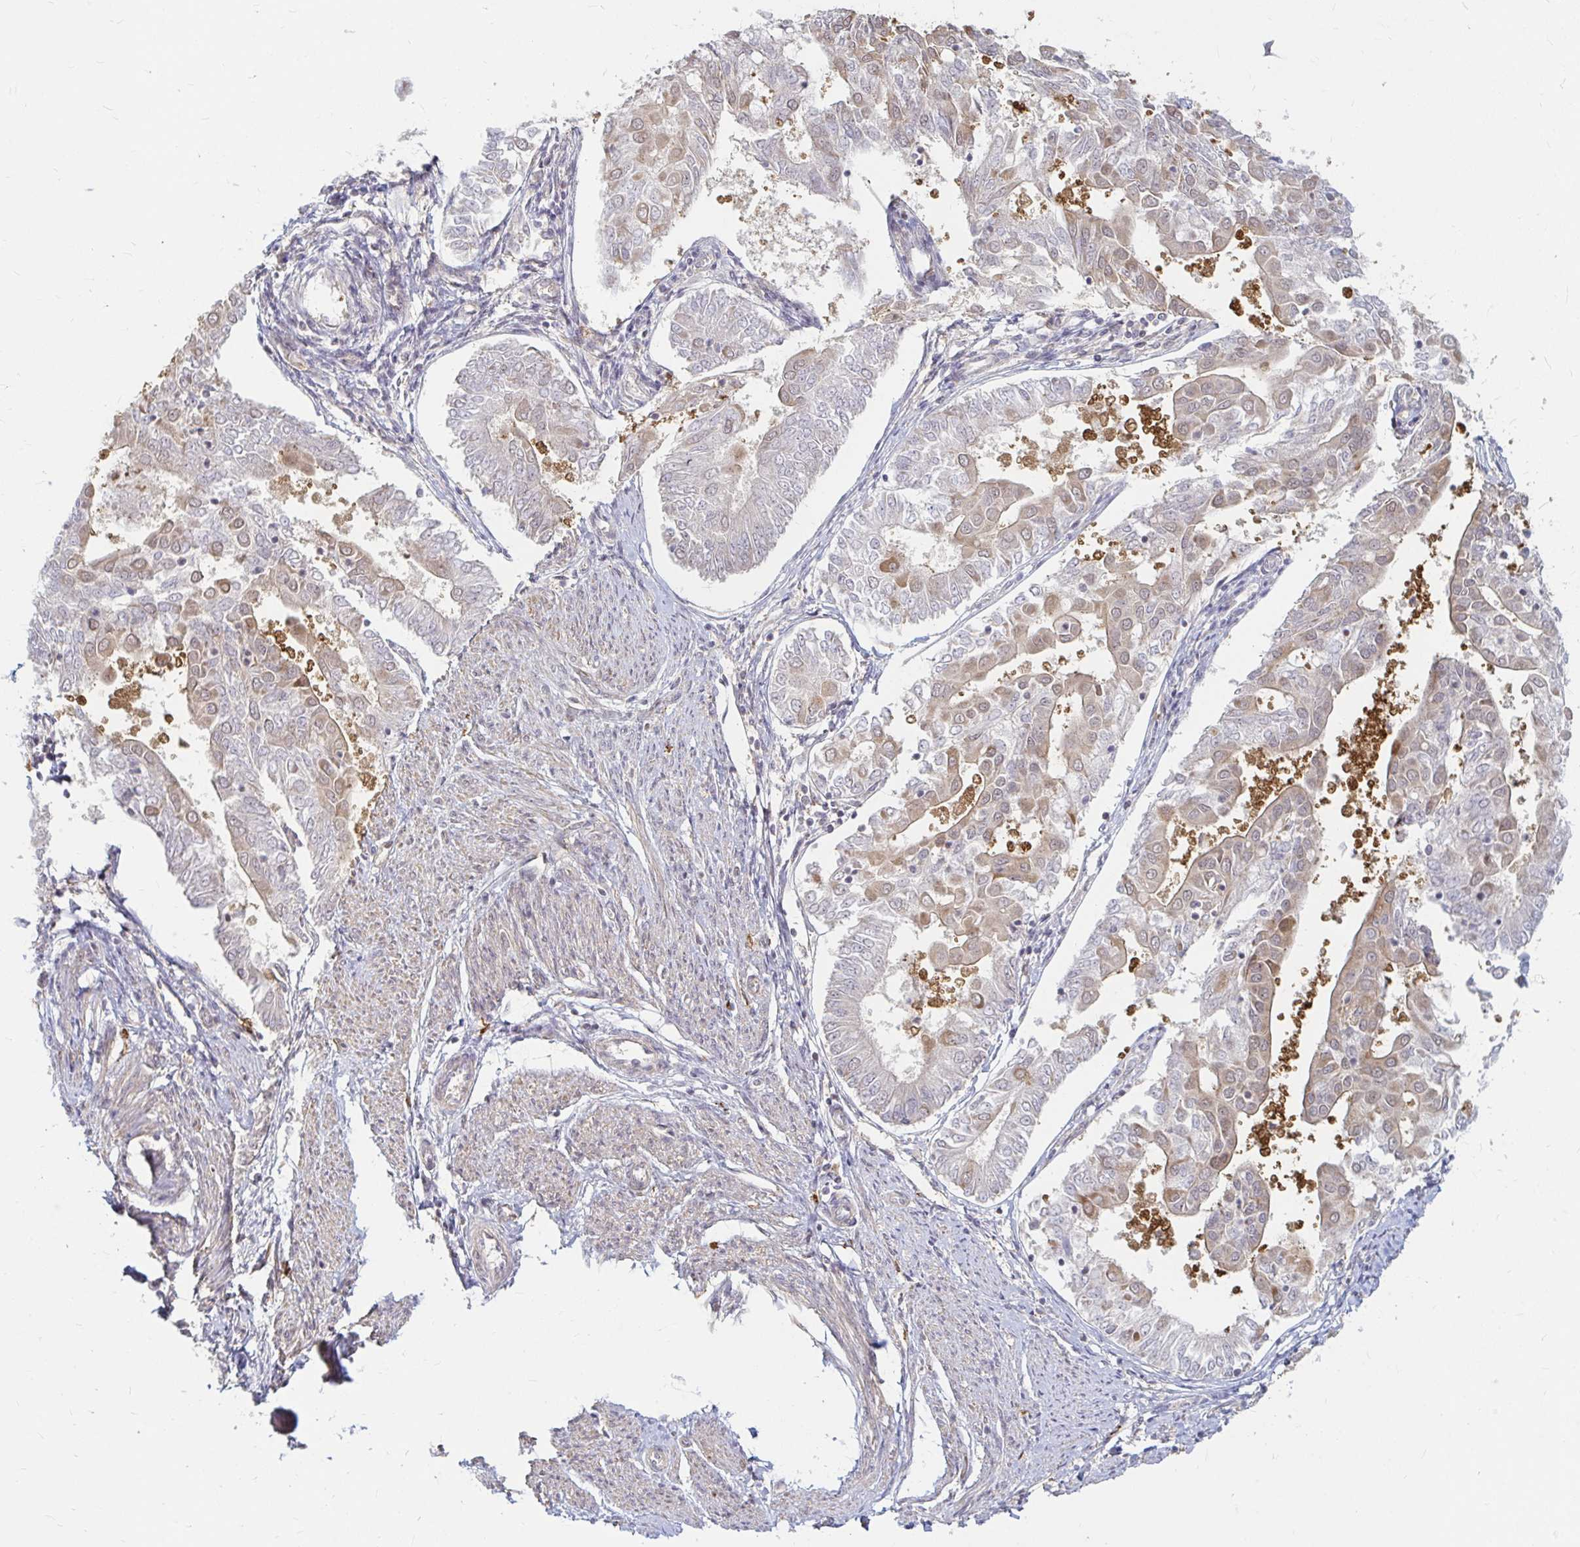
{"staining": {"intensity": "weak", "quantity": "<25%", "location": "cytoplasmic/membranous"}, "tissue": "endometrial cancer", "cell_type": "Tumor cells", "image_type": "cancer", "snomed": [{"axis": "morphology", "description": "Adenocarcinoma, NOS"}, {"axis": "topography", "description": "Endometrium"}], "caption": "High magnification brightfield microscopy of adenocarcinoma (endometrial) stained with DAB (3,3'-diaminobenzidine) (brown) and counterstained with hematoxylin (blue): tumor cells show no significant staining. Nuclei are stained in blue.", "gene": "CAST", "patient": {"sex": "female", "age": 68}}